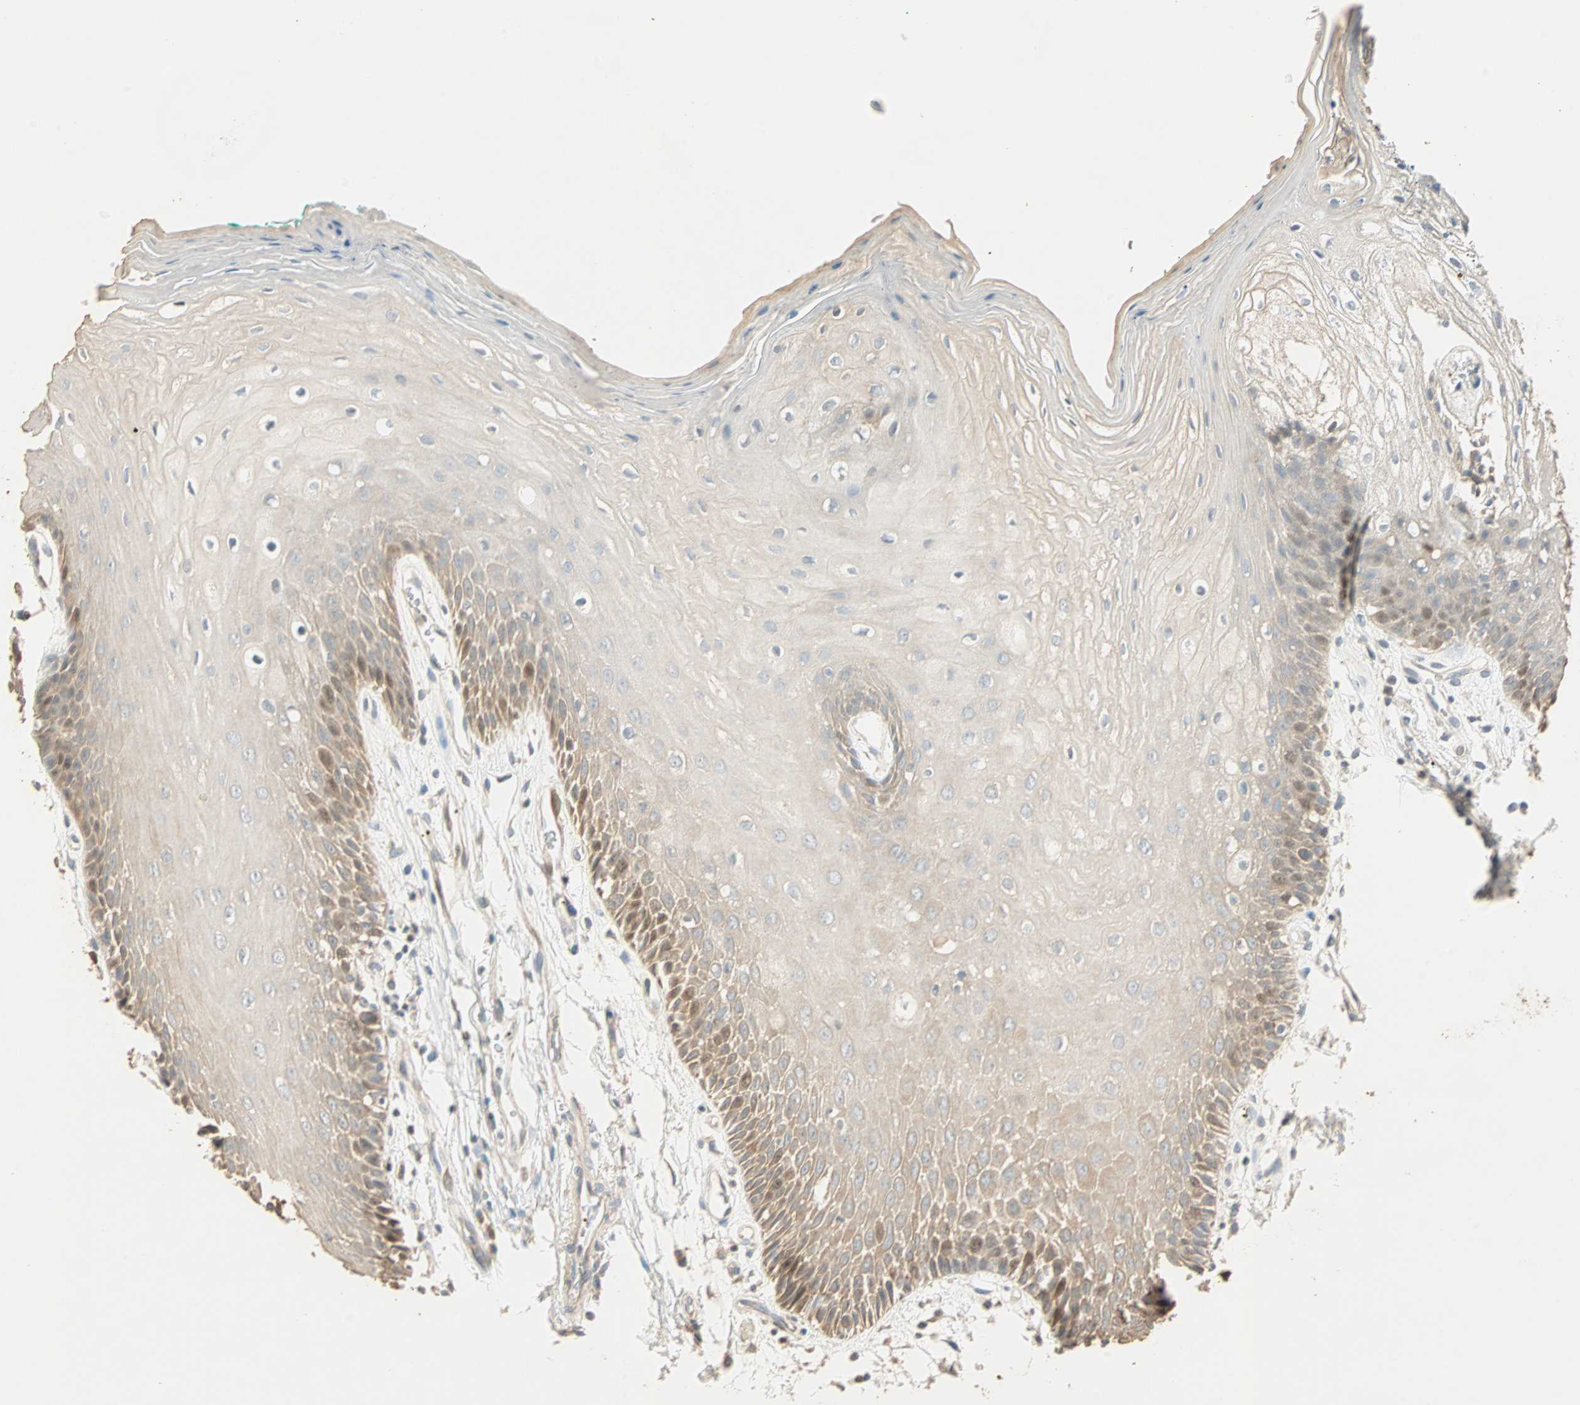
{"staining": {"intensity": "weak", "quantity": "<25%", "location": "cytoplasmic/membranous"}, "tissue": "oral mucosa", "cell_type": "Squamous epithelial cells", "image_type": "normal", "snomed": [{"axis": "morphology", "description": "Normal tissue, NOS"}, {"axis": "morphology", "description": "Squamous cell carcinoma, NOS"}, {"axis": "topography", "description": "Skeletal muscle"}, {"axis": "topography", "description": "Oral tissue"}, {"axis": "topography", "description": "Head-Neck"}], "caption": "DAB immunohistochemical staining of normal oral mucosa reveals no significant expression in squamous epithelial cells.", "gene": "RAD18", "patient": {"sex": "female", "age": 84}}